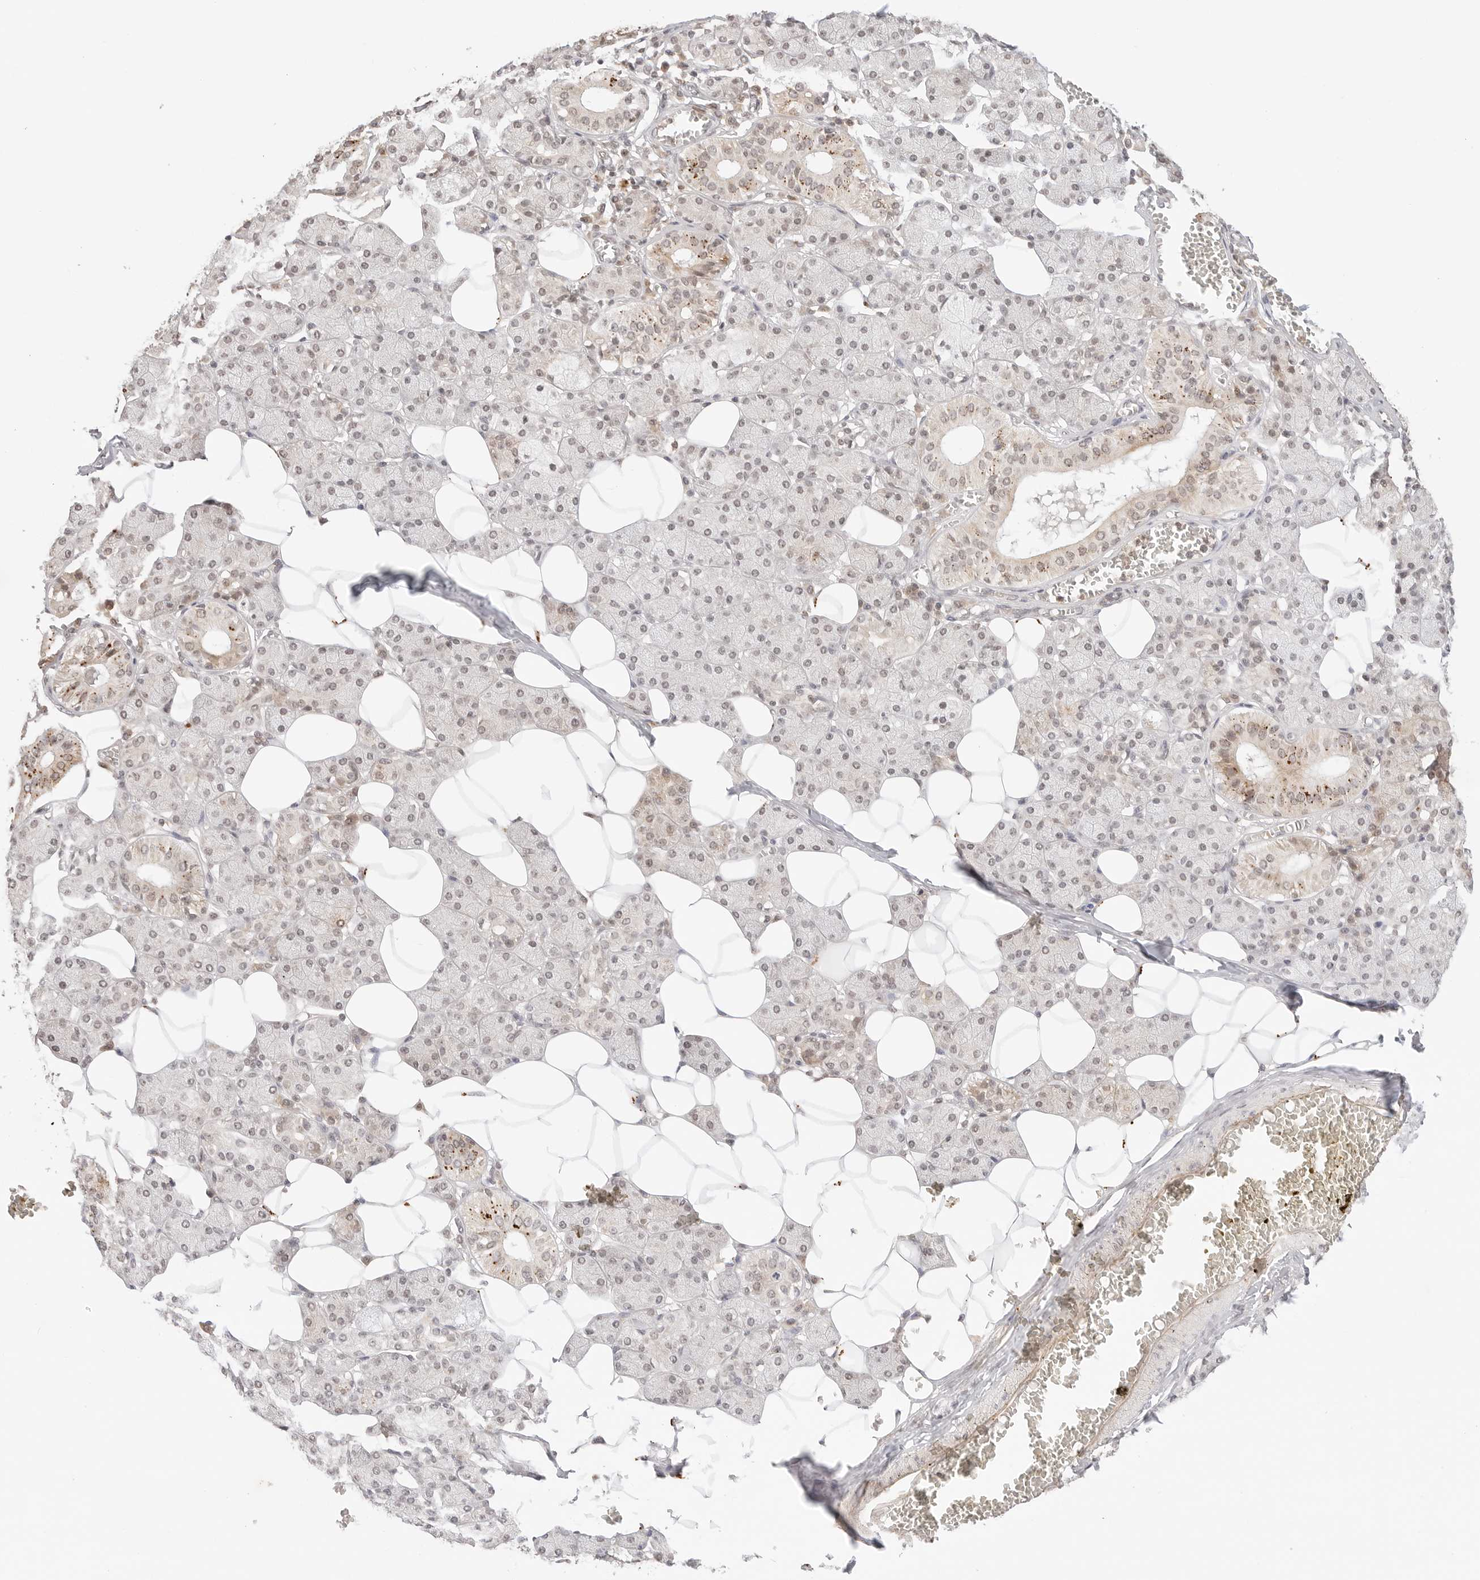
{"staining": {"intensity": "moderate", "quantity": "<25%", "location": "cytoplasmic/membranous,nuclear"}, "tissue": "salivary gland", "cell_type": "Glandular cells", "image_type": "normal", "snomed": [{"axis": "morphology", "description": "Normal tissue, NOS"}, {"axis": "topography", "description": "Salivary gland"}], "caption": "Immunohistochemical staining of normal human salivary gland demonstrates moderate cytoplasmic/membranous,nuclear protein expression in approximately <25% of glandular cells.", "gene": "GPR34", "patient": {"sex": "female", "age": 33}}